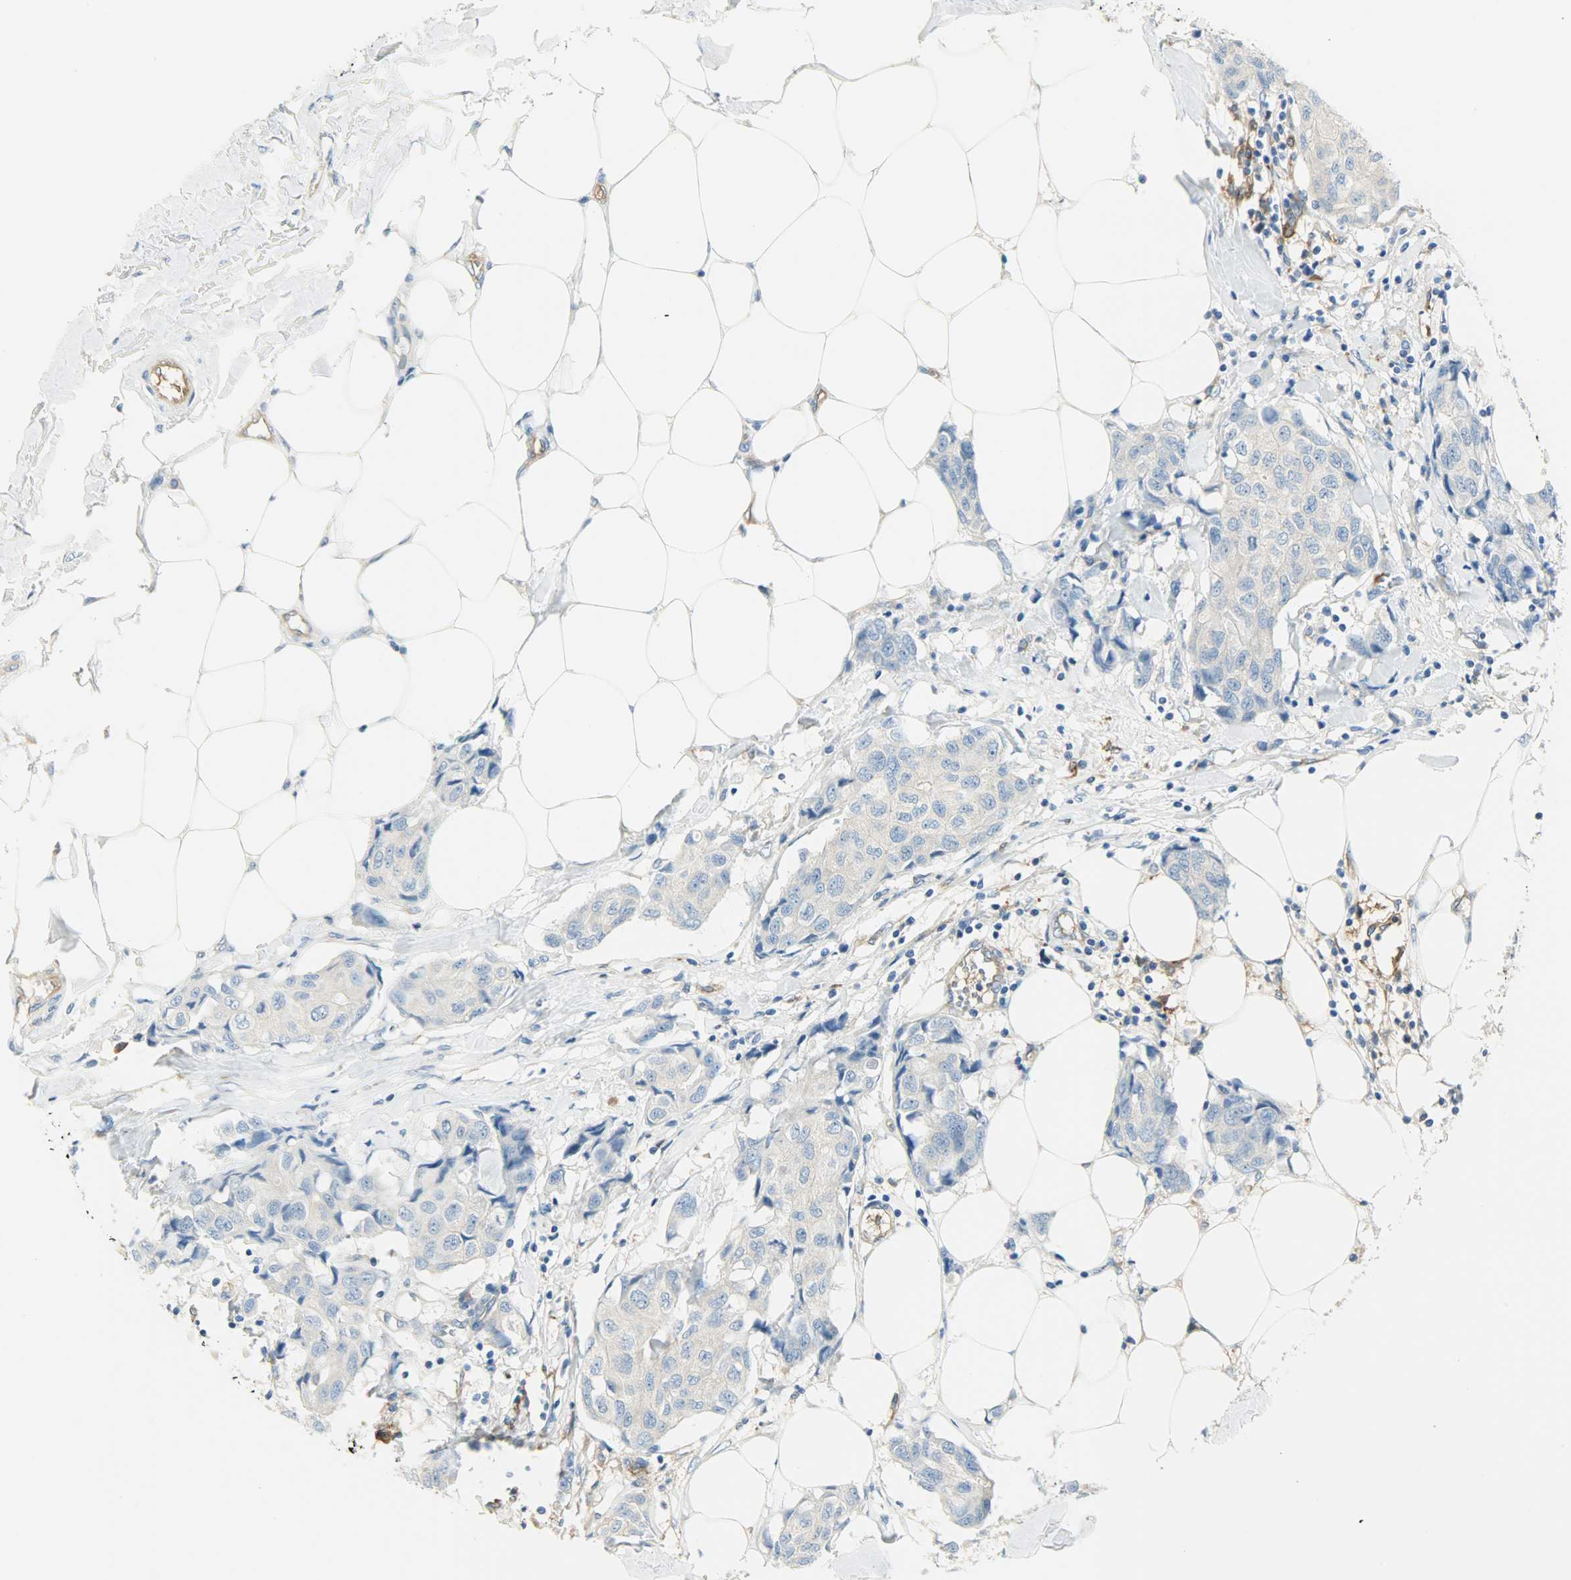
{"staining": {"intensity": "negative", "quantity": "none", "location": "none"}, "tissue": "breast cancer", "cell_type": "Tumor cells", "image_type": "cancer", "snomed": [{"axis": "morphology", "description": "Duct carcinoma"}, {"axis": "topography", "description": "Breast"}], "caption": "This is an IHC image of breast cancer (intraductal carcinoma). There is no positivity in tumor cells.", "gene": "WARS1", "patient": {"sex": "female", "age": 80}}